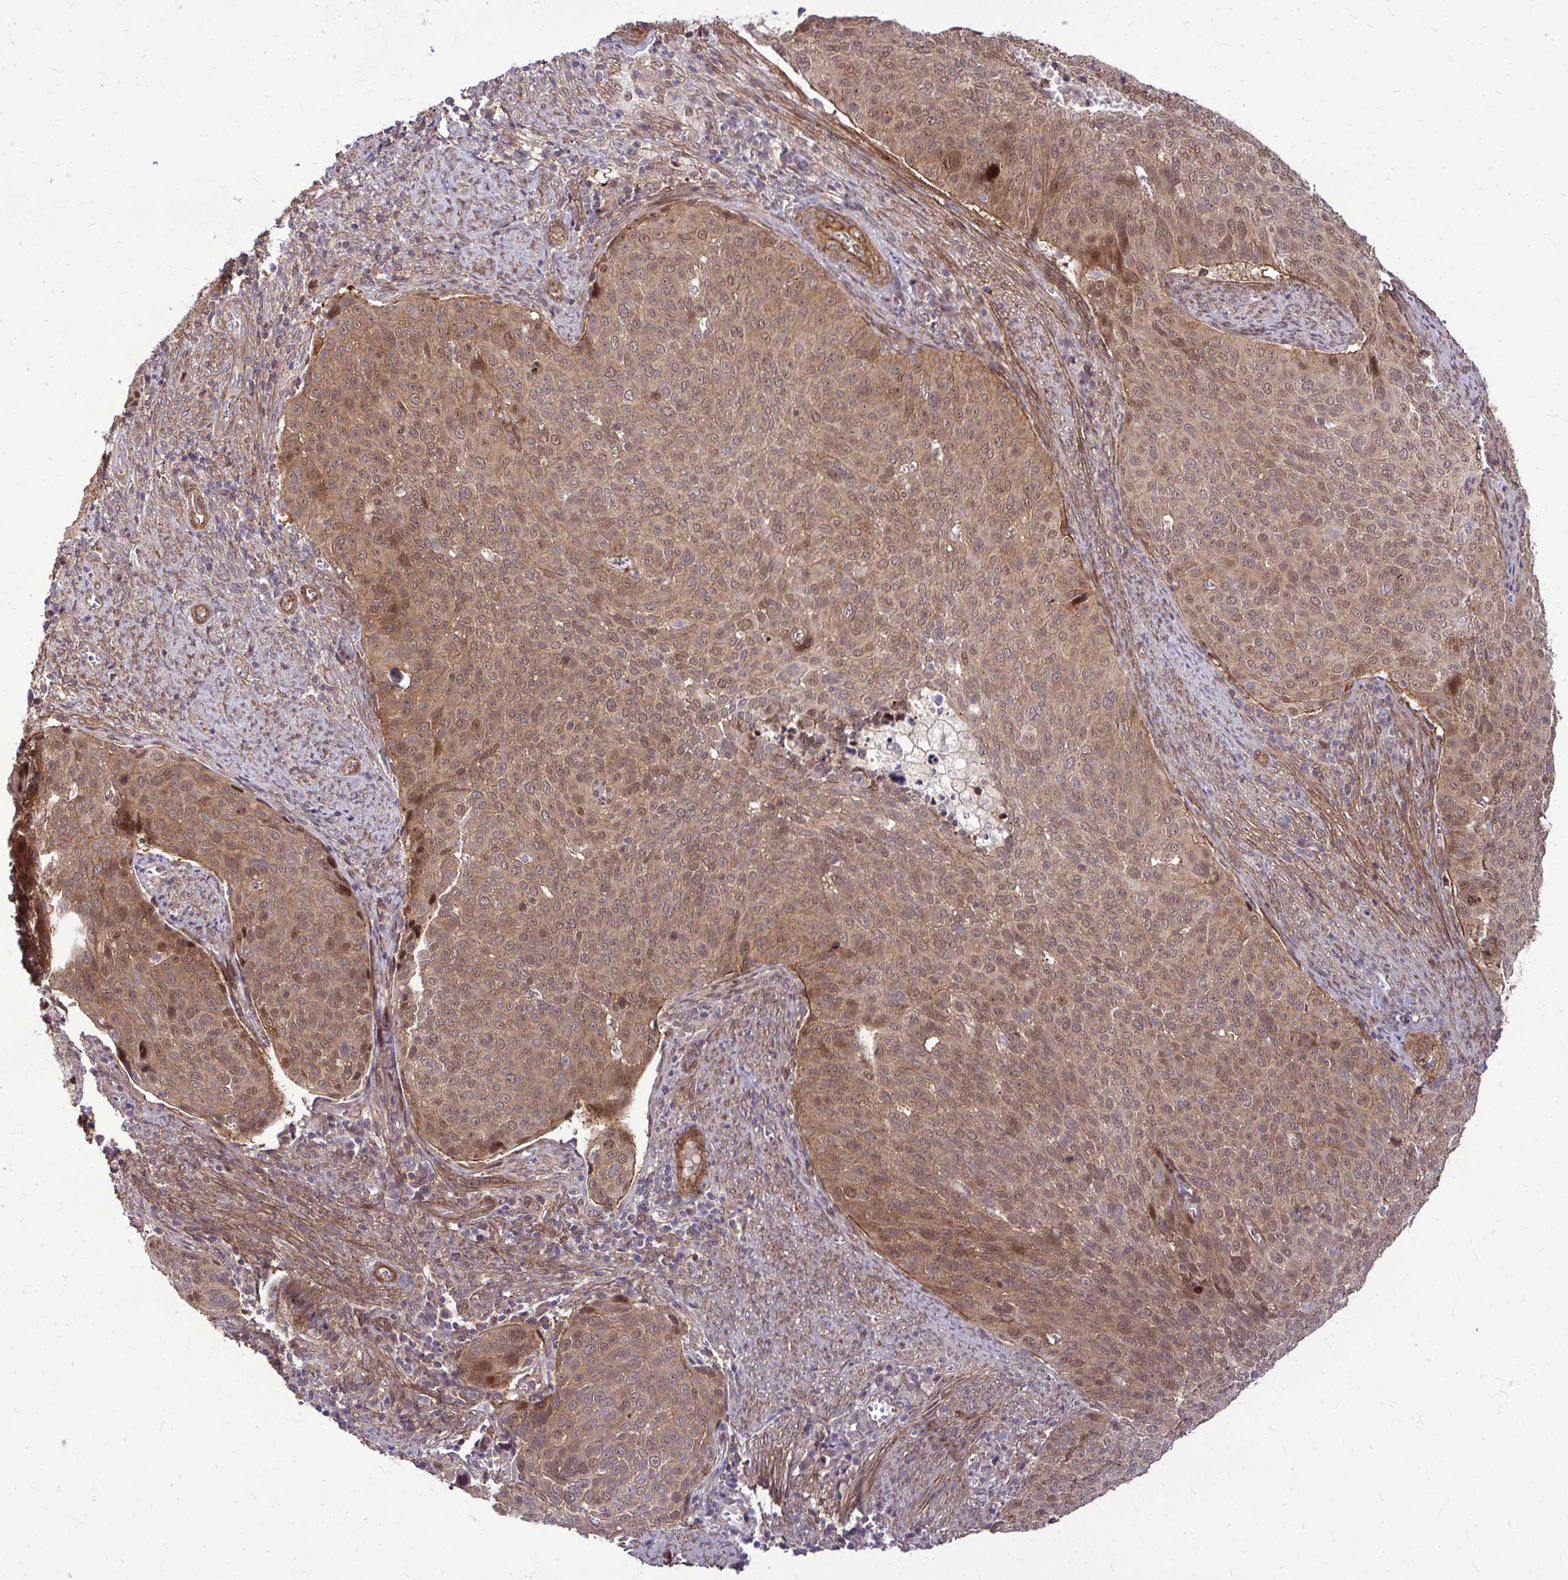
{"staining": {"intensity": "moderate", "quantity": ">75%", "location": "cytoplasmic/membranous,nuclear"}, "tissue": "cervical cancer", "cell_type": "Tumor cells", "image_type": "cancer", "snomed": [{"axis": "morphology", "description": "Squamous cell carcinoma, NOS"}, {"axis": "topography", "description": "Cervix"}], "caption": "Protein expression analysis of cervical cancer (squamous cell carcinoma) reveals moderate cytoplasmic/membranous and nuclear expression in about >75% of tumor cells.", "gene": "TRIP6", "patient": {"sex": "female", "age": 39}}